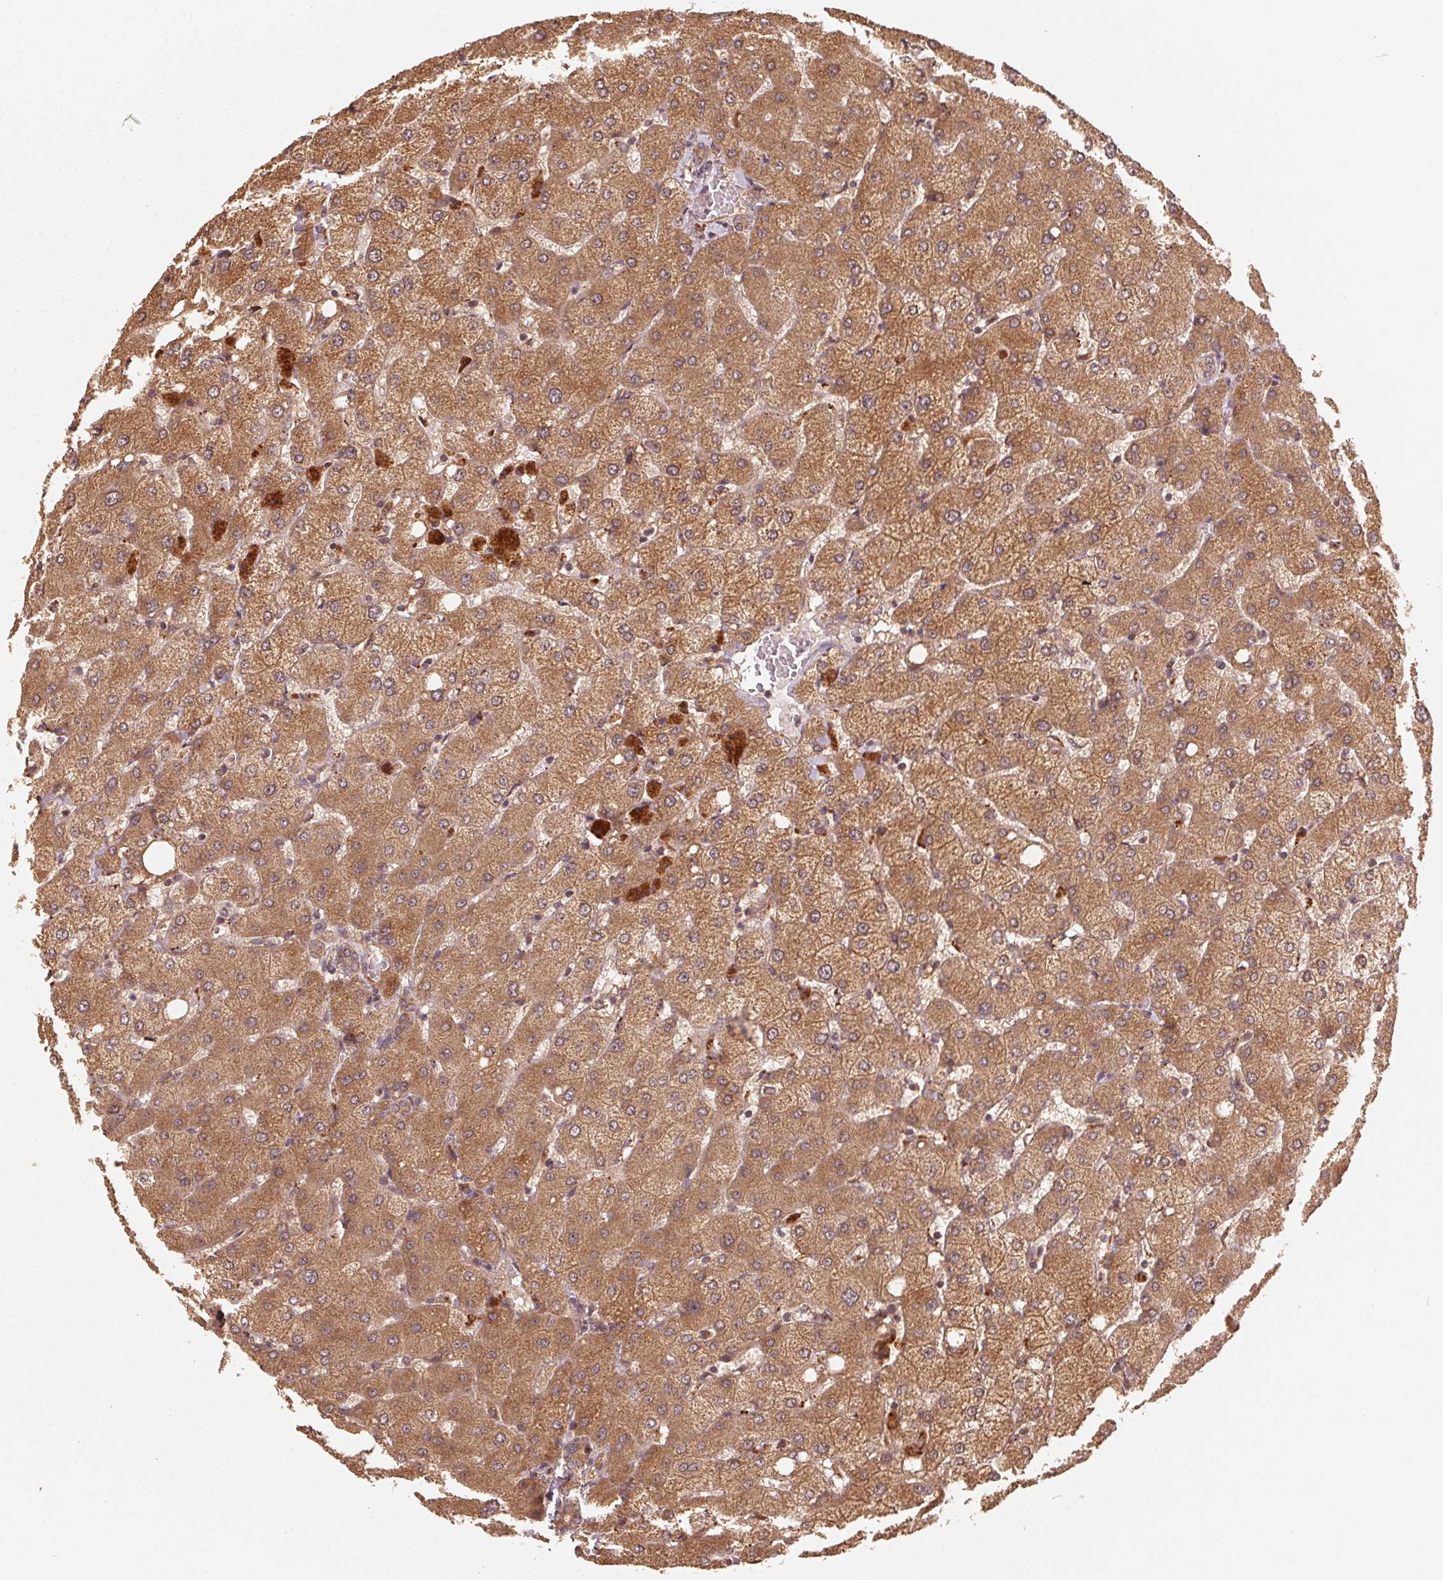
{"staining": {"intensity": "moderate", "quantity": ">75%", "location": "cytoplasmic/membranous"}, "tissue": "liver", "cell_type": "Cholangiocytes", "image_type": "normal", "snomed": [{"axis": "morphology", "description": "Normal tissue, NOS"}, {"axis": "topography", "description": "Liver"}], "caption": "Brown immunohistochemical staining in normal human liver displays moderate cytoplasmic/membranous expression in approximately >75% of cholangiocytes. (DAB (3,3'-diaminobenzidine) IHC with brightfield microscopy, high magnification).", "gene": "WBP2", "patient": {"sex": "female", "age": 54}}